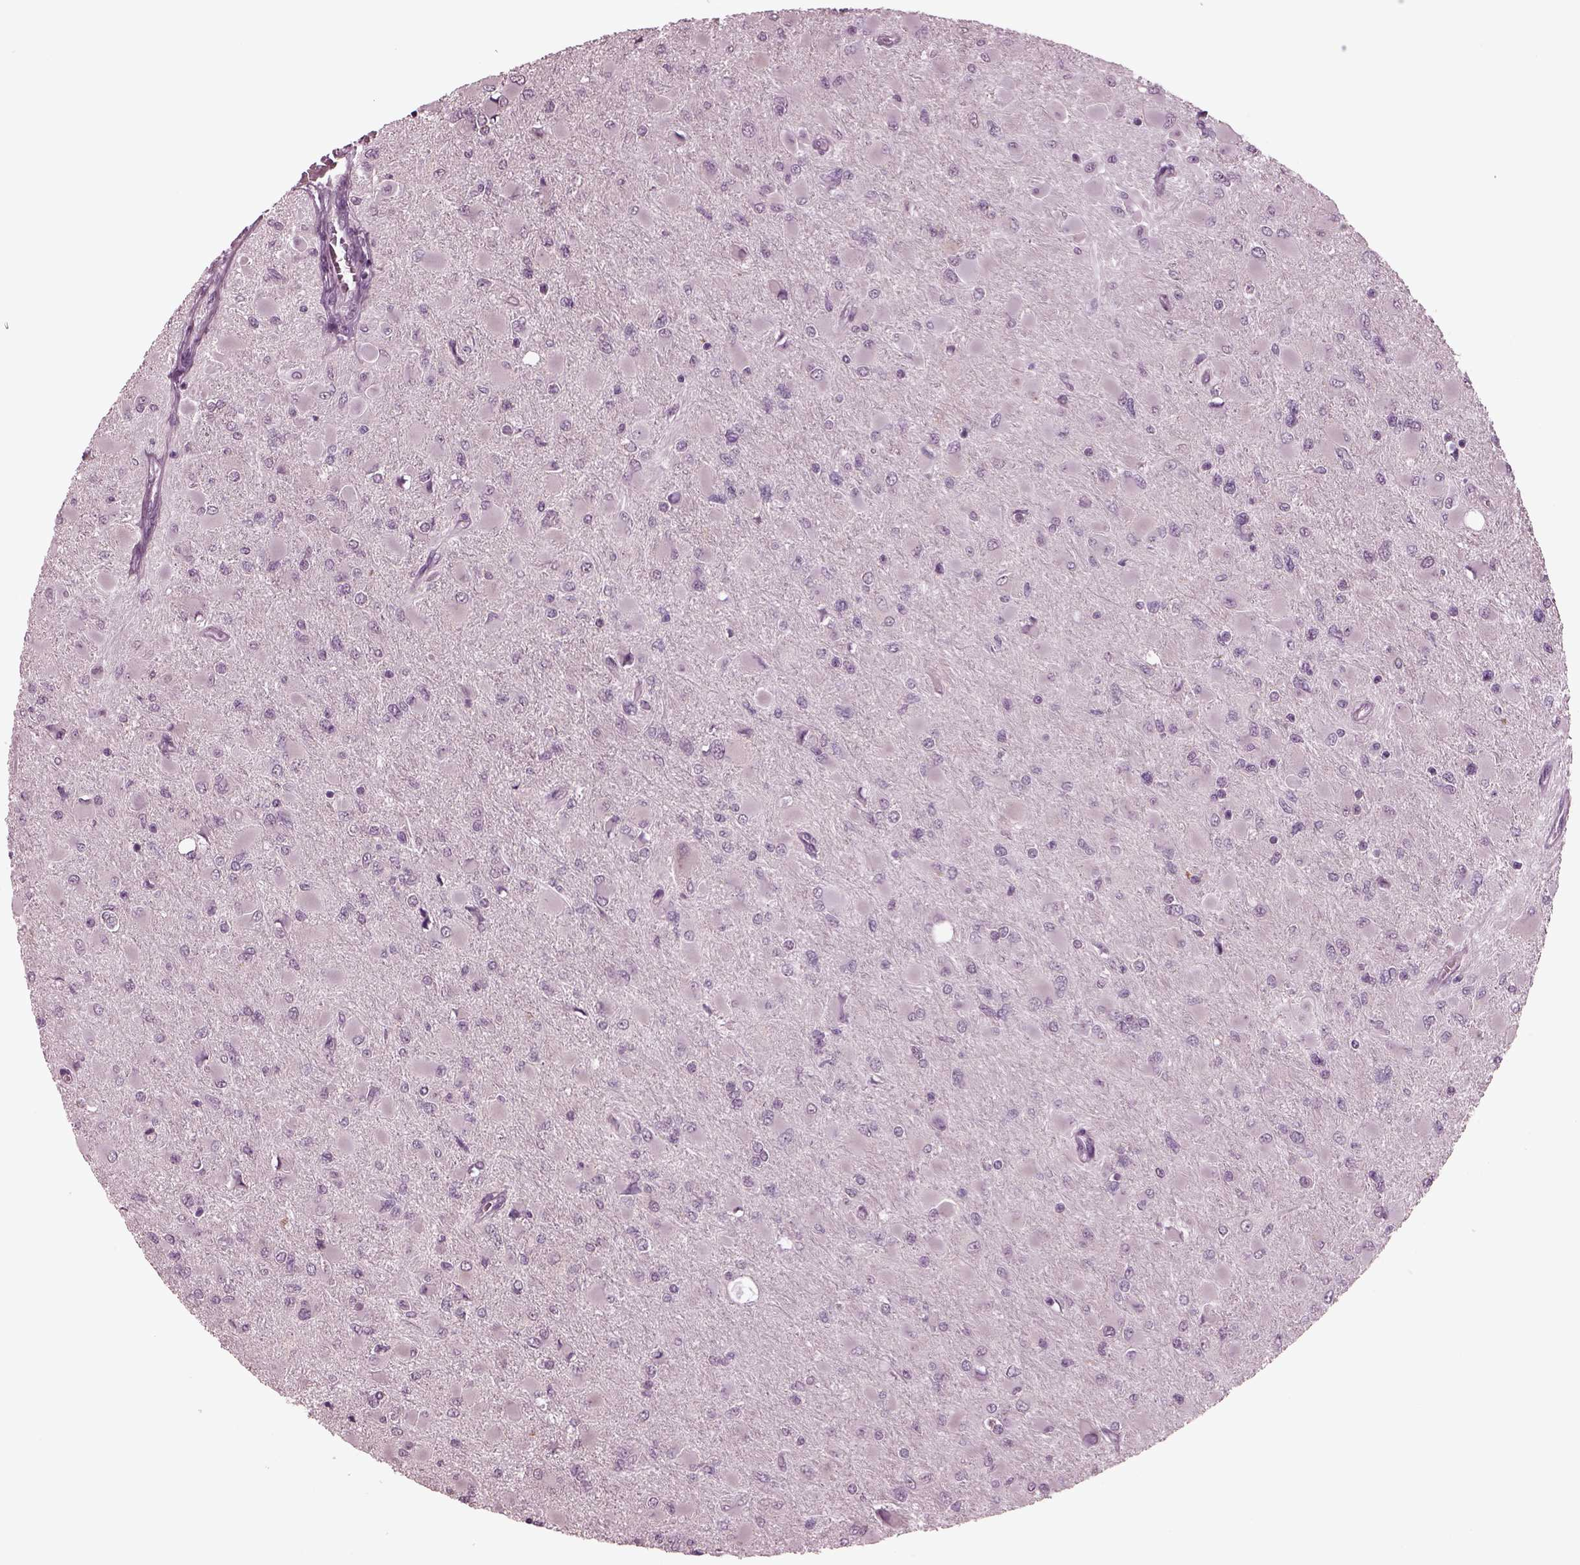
{"staining": {"intensity": "negative", "quantity": "none", "location": "none"}, "tissue": "glioma", "cell_type": "Tumor cells", "image_type": "cancer", "snomed": [{"axis": "morphology", "description": "Glioma, malignant, High grade"}, {"axis": "topography", "description": "Cerebral cortex"}], "caption": "There is no significant staining in tumor cells of glioma.", "gene": "CLCN4", "patient": {"sex": "female", "age": 36}}